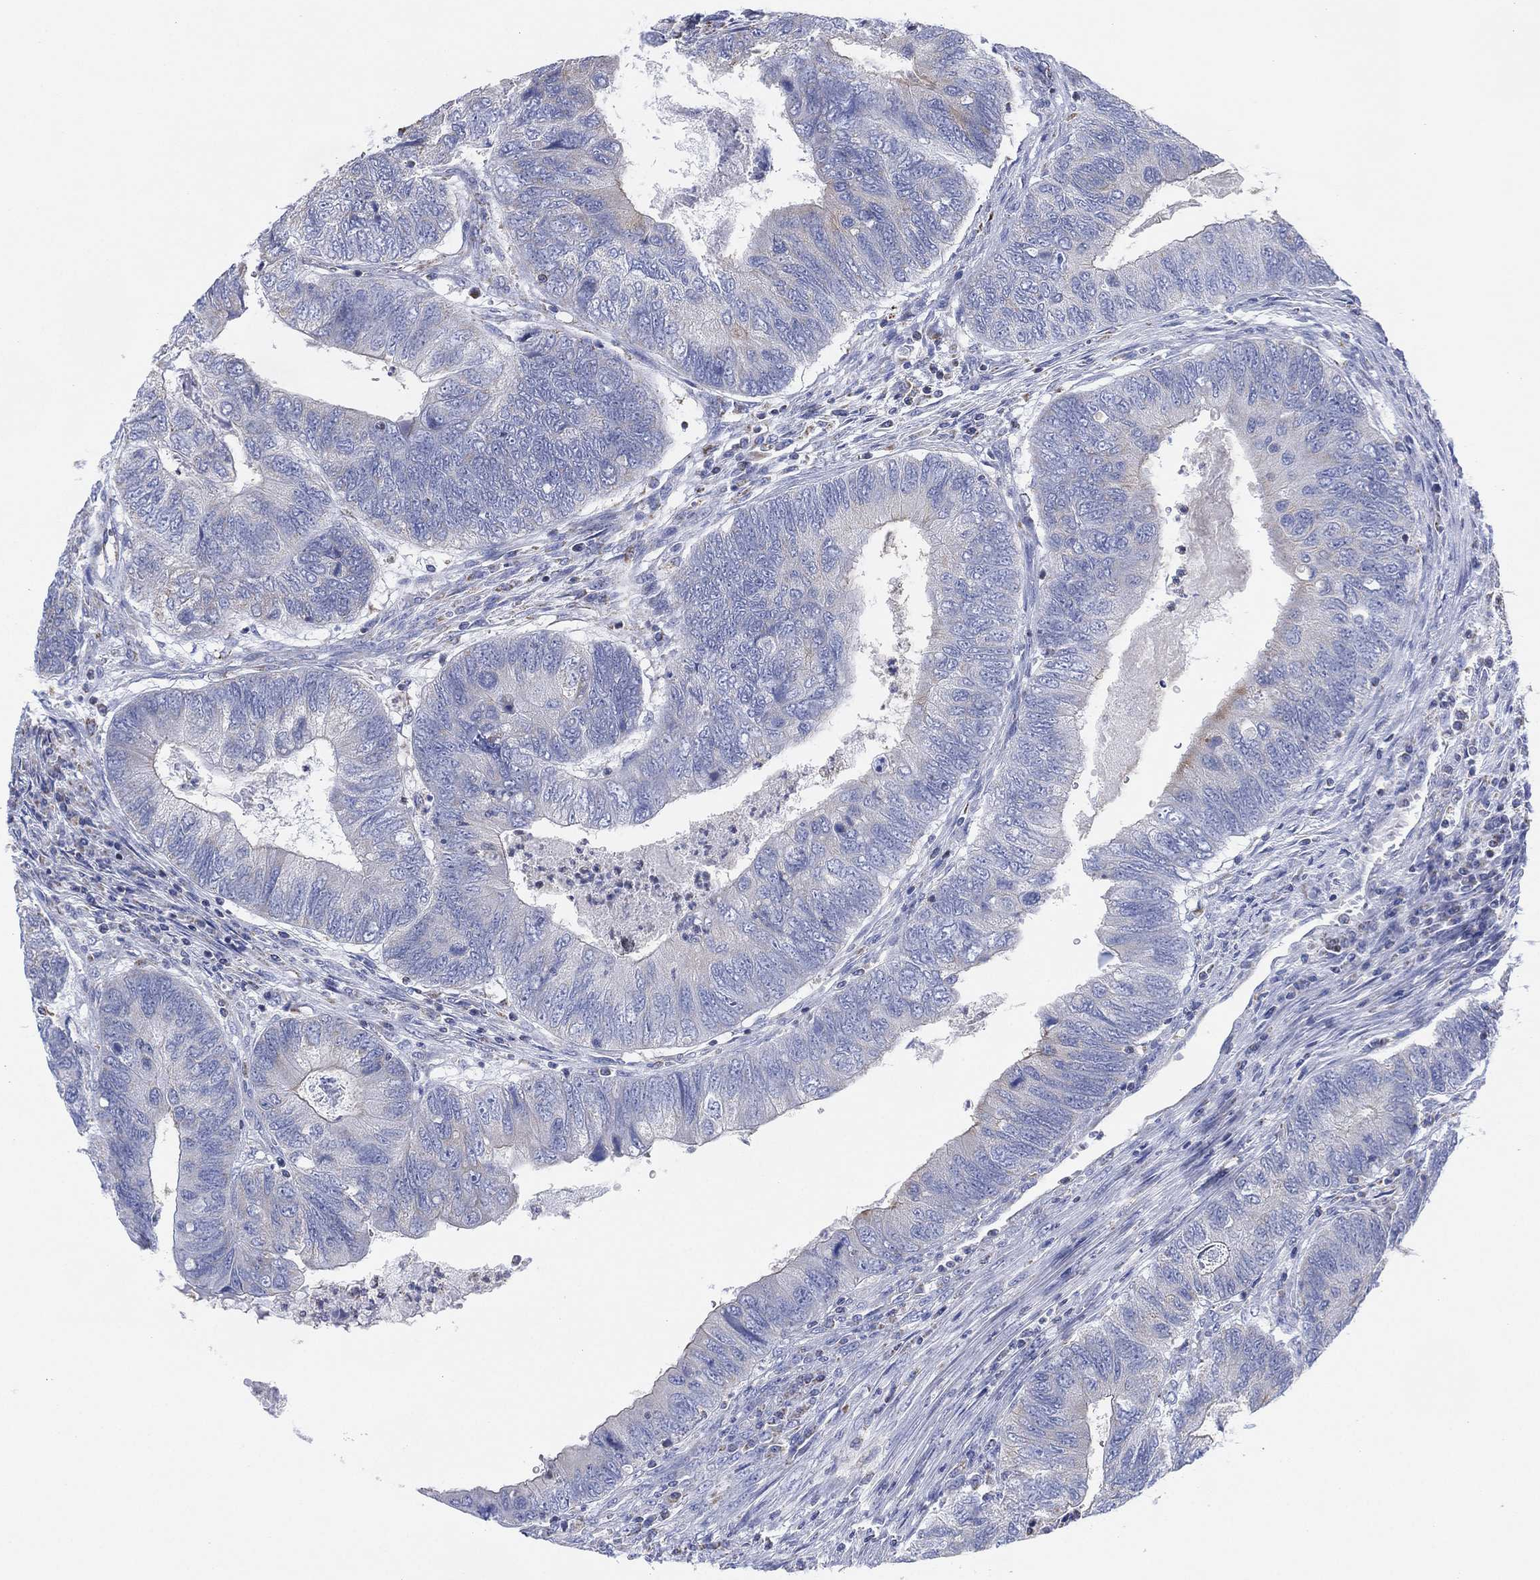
{"staining": {"intensity": "negative", "quantity": "none", "location": "none"}, "tissue": "colorectal cancer", "cell_type": "Tumor cells", "image_type": "cancer", "snomed": [{"axis": "morphology", "description": "Adenocarcinoma, NOS"}, {"axis": "topography", "description": "Colon"}], "caption": "Colorectal cancer (adenocarcinoma) was stained to show a protein in brown. There is no significant staining in tumor cells.", "gene": "CFTR", "patient": {"sex": "female", "age": 67}}